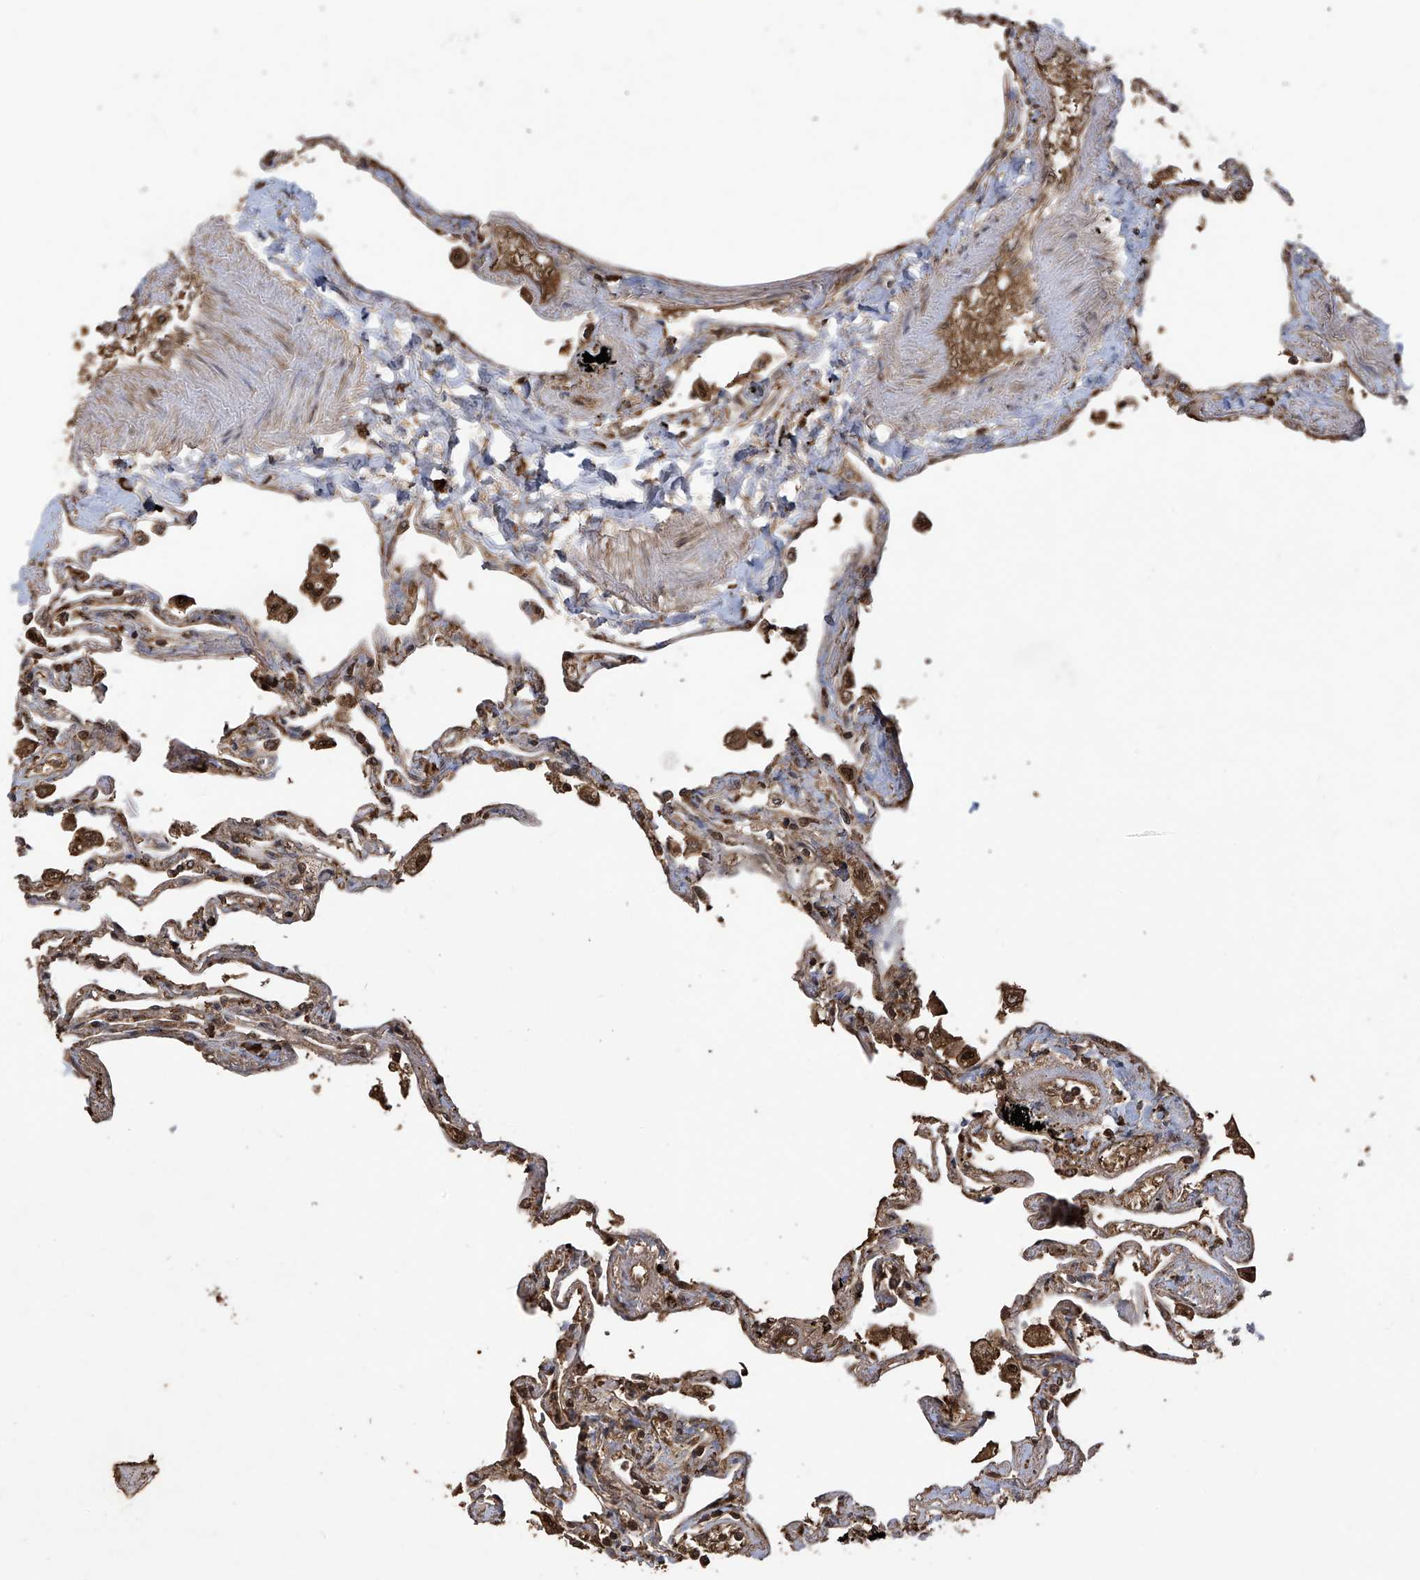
{"staining": {"intensity": "moderate", "quantity": "25%-75%", "location": "cytoplasmic/membranous"}, "tissue": "lung", "cell_type": "Alveolar cells", "image_type": "normal", "snomed": [{"axis": "morphology", "description": "Normal tissue, NOS"}, {"axis": "topography", "description": "Lung"}], "caption": "Lung stained with DAB (3,3'-diaminobenzidine) immunohistochemistry (IHC) reveals medium levels of moderate cytoplasmic/membranous expression in approximately 25%-75% of alveolar cells.", "gene": "PNPT1", "patient": {"sex": "female", "age": 67}}